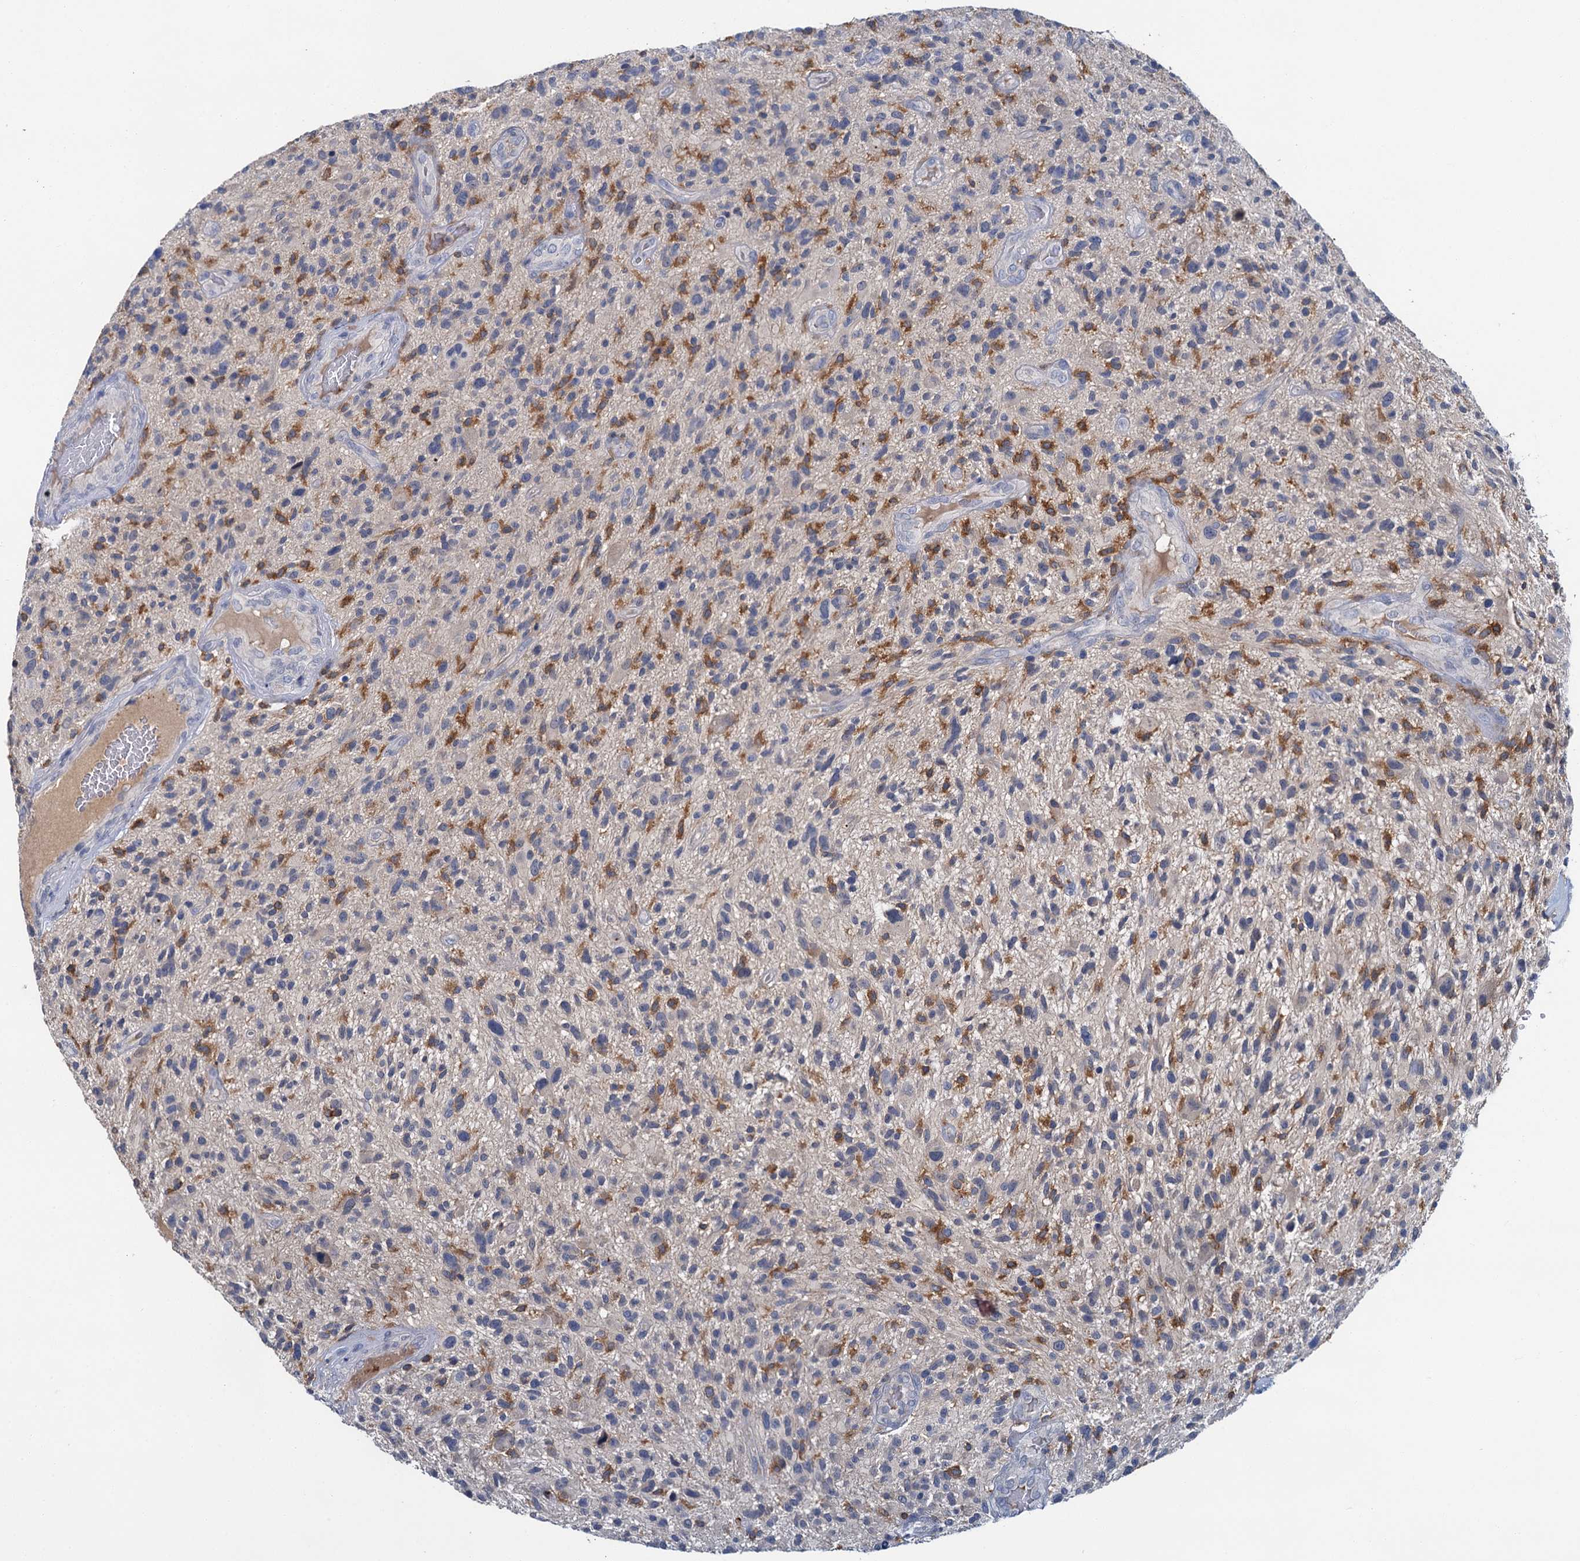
{"staining": {"intensity": "negative", "quantity": "none", "location": "none"}, "tissue": "glioma", "cell_type": "Tumor cells", "image_type": "cancer", "snomed": [{"axis": "morphology", "description": "Glioma, malignant, High grade"}, {"axis": "topography", "description": "Brain"}], "caption": "High power microscopy micrograph of an IHC histopathology image of glioma, revealing no significant expression in tumor cells.", "gene": "FGFR2", "patient": {"sex": "male", "age": 47}}